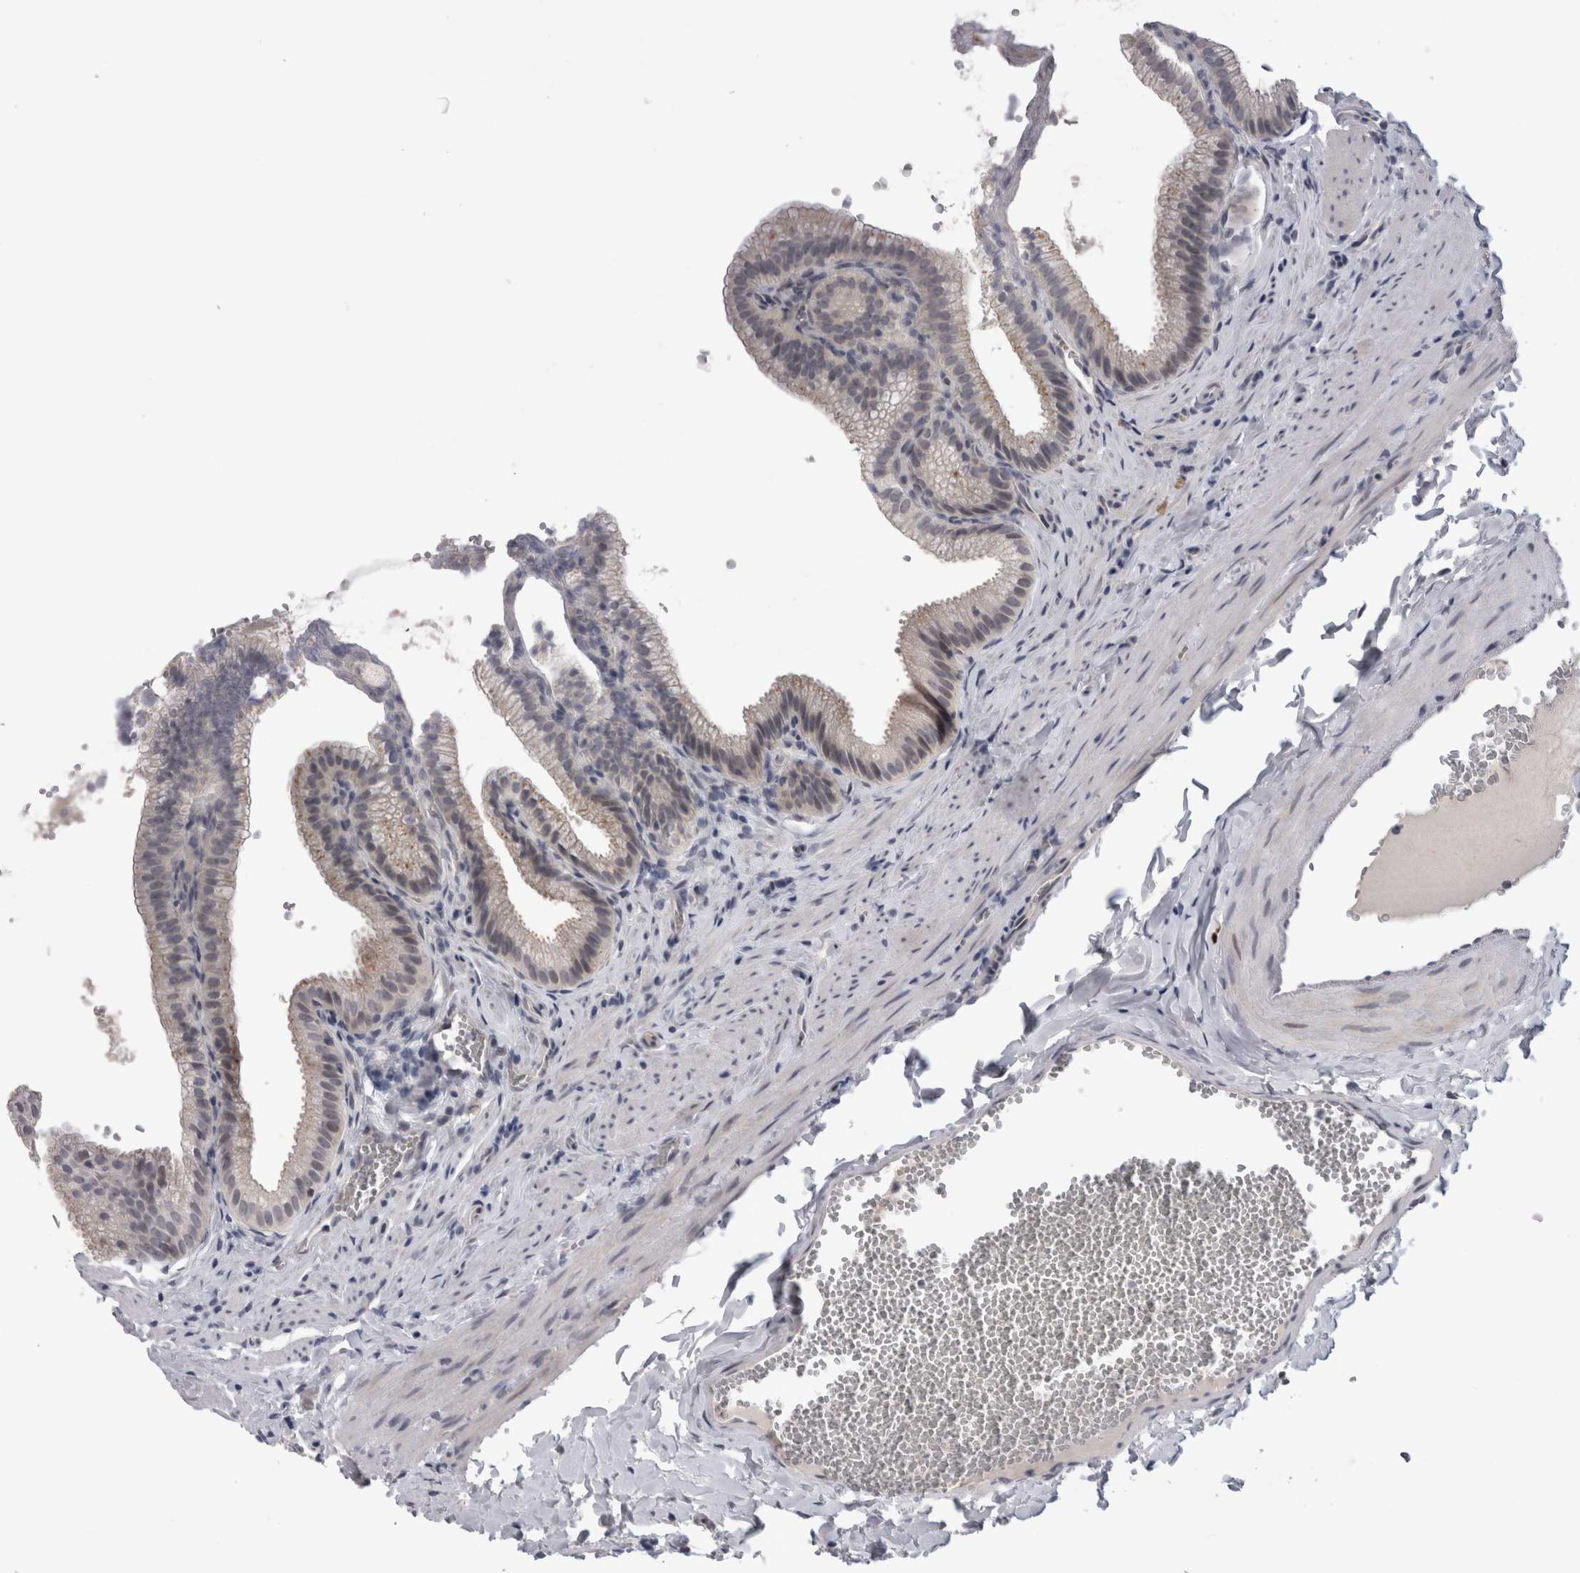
{"staining": {"intensity": "weak", "quantity": "<25%", "location": "cytoplasmic/membranous"}, "tissue": "gallbladder", "cell_type": "Glandular cells", "image_type": "normal", "snomed": [{"axis": "morphology", "description": "Normal tissue, NOS"}, {"axis": "topography", "description": "Gallbladder"}], "caption": "An image of gallbladder stained for a protein demonstrates no brown staining in glandular cells.", "gene": "KIF18B", "patient": {"sex": "male", "age": 38}}